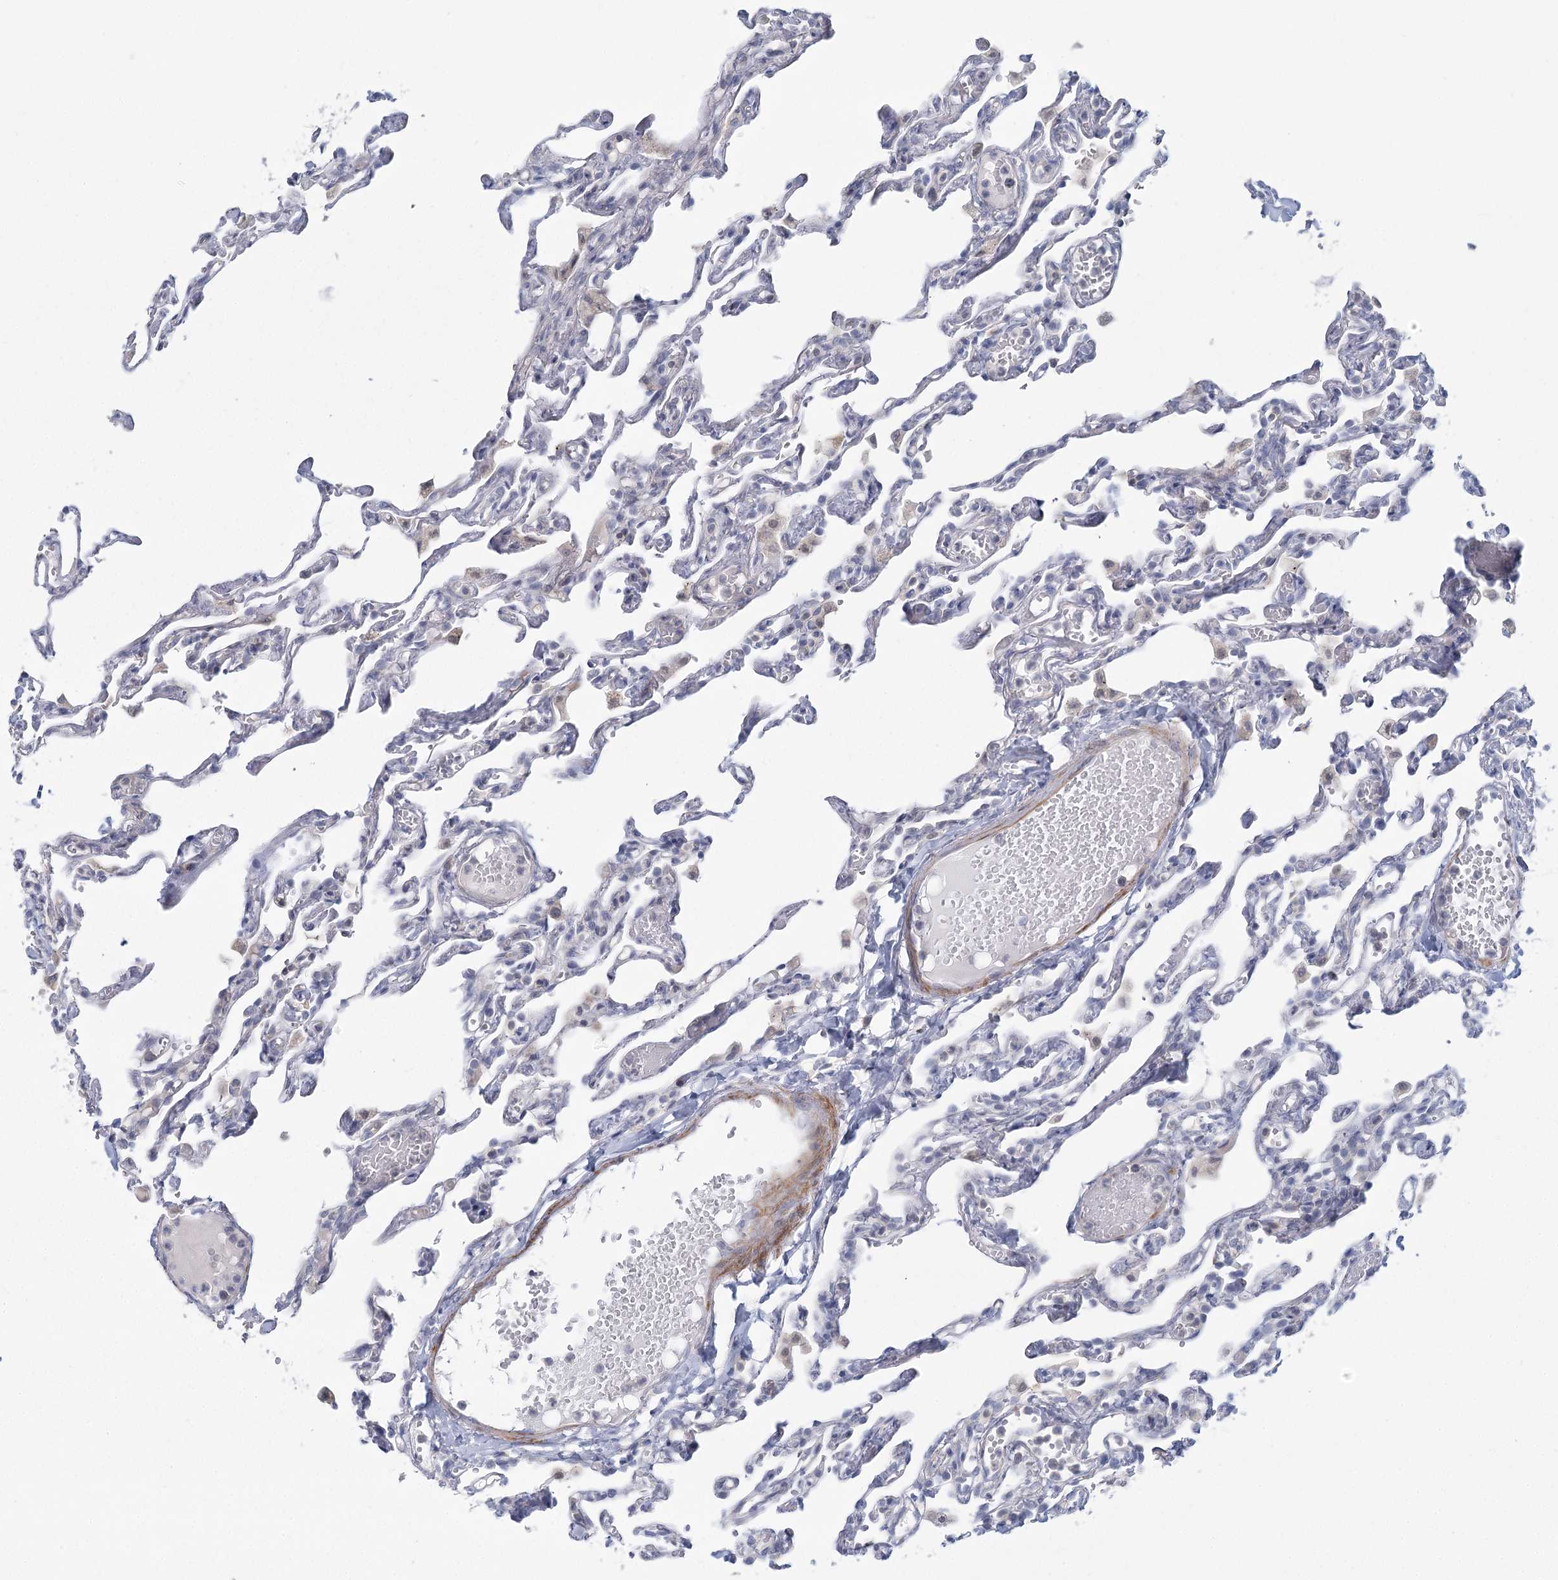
{"staining": {"intensity": "negative", "quantity": "none", "location": "none"}, "tissue": "lung", "cell_type": "Alveolar cells", "image_type": "normal", "snomed": [{"axis": "morphology", "description": "Normal tissue, NOS"}, {"axis": "topography", "description": "Lung"}], "caption": "Alveolar cells show no significant positivity in unremarkable lung.", "gene": "USP11", "patient": {"sex": "male", "age": 21}}